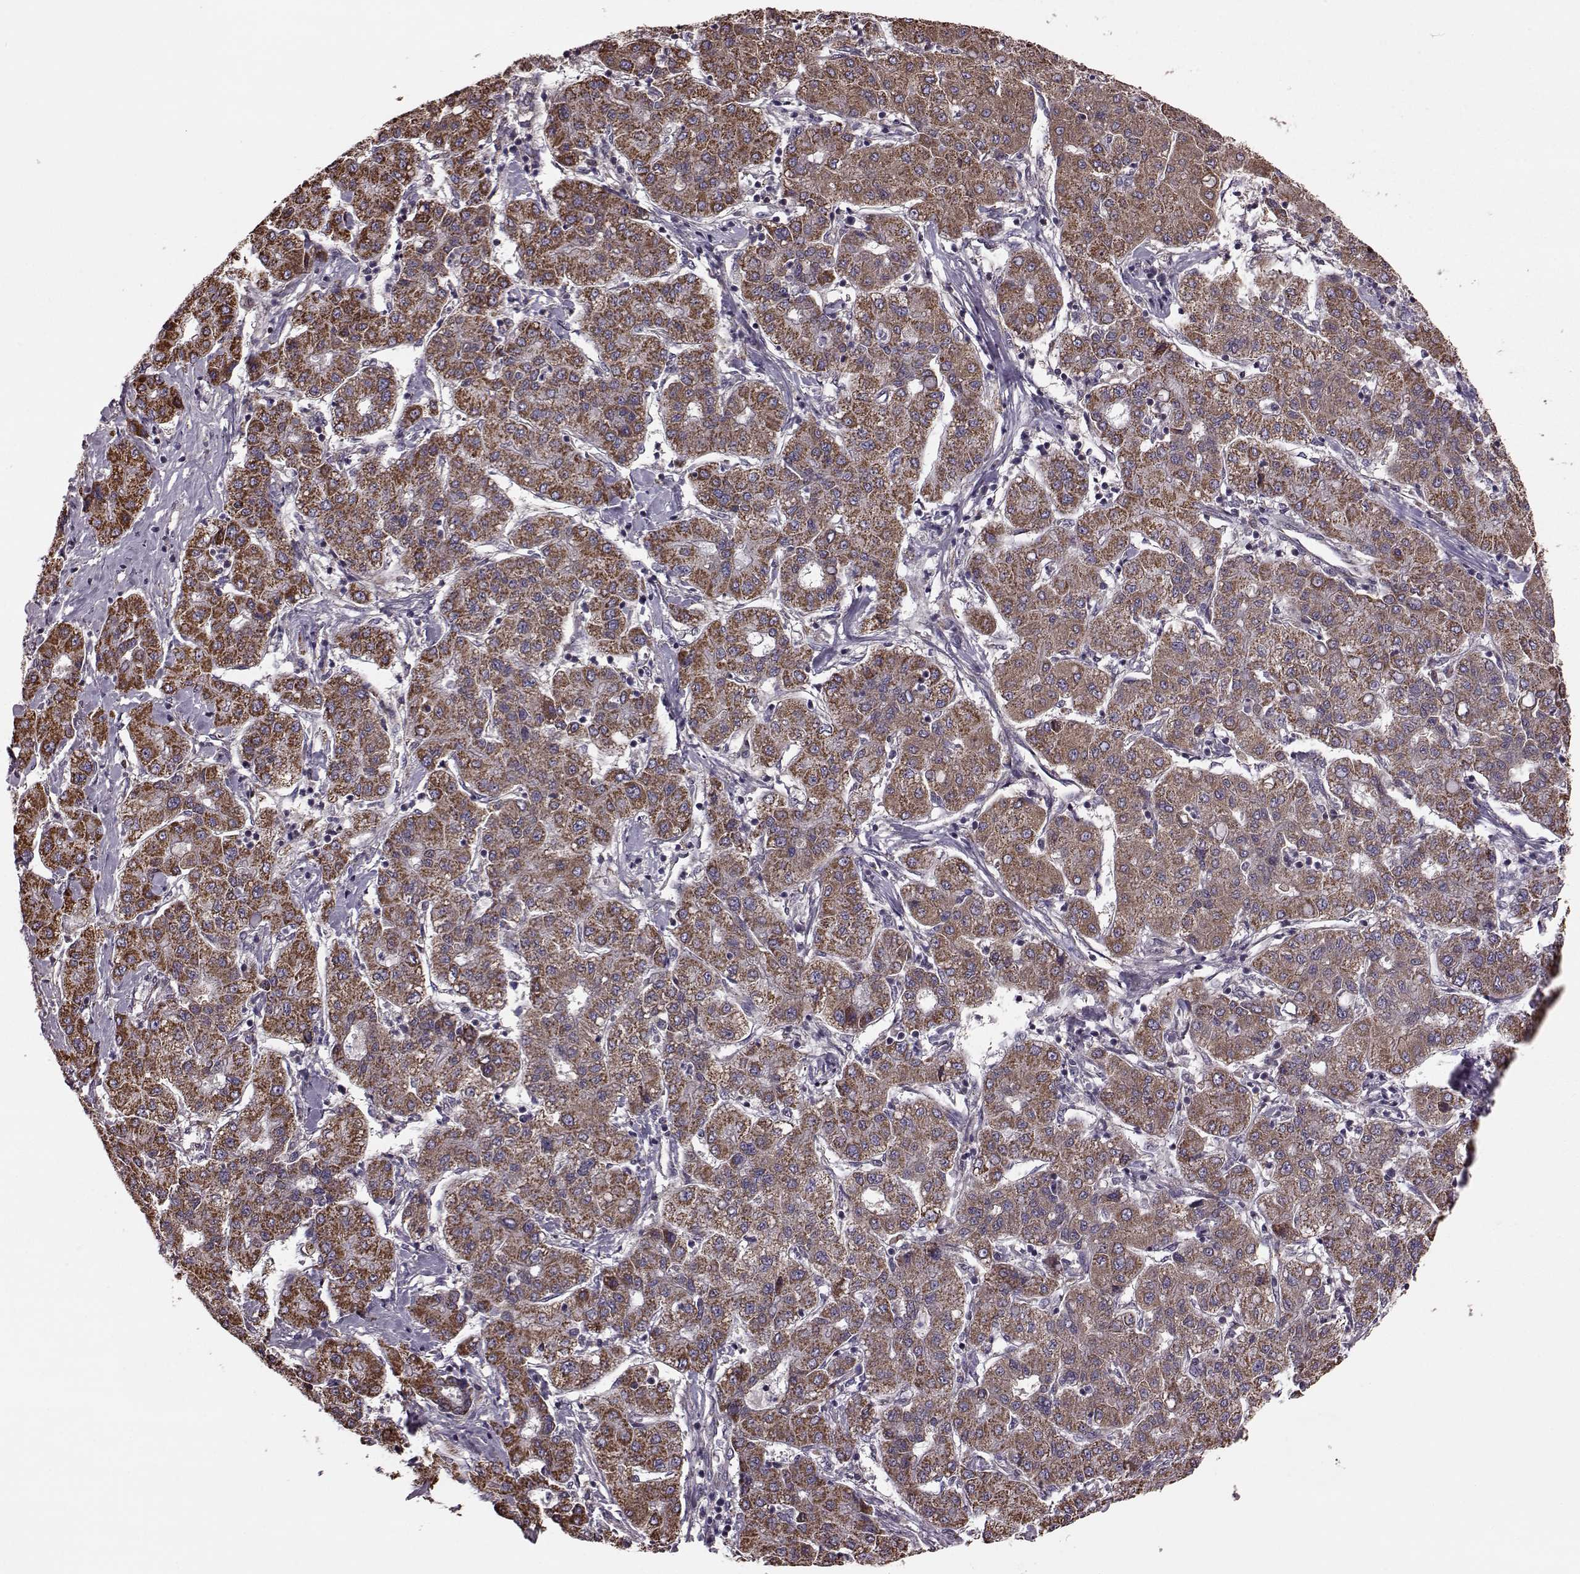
{"staining": {"intensity": "strong", "quantity": ">75%", "location": "cytoplasmic/membranous"}, "tissue": "liver cancer", "cell_type": "Tumor cells", "image_type": "cancer", "snomed": [{"axis": "morphology", "description": "Carcinoma, Hepatocellular, NOS"}, {"axis": "topography", "description": "Liver"}], "caption": "A brown stain highlights strong cytoplasmic/membranous positivity of a protein in human hepatocellular carcinoma (liver) tumor cells. The staining was performed using DAB (3,3'-diaminobenzidine) to visualize the protein expression in brown, while the nuclei were stained in blue with hematoxylin (Magnification: 20x).", "gene": "PUDP", "patient": {"sex": "male", "age": 65}}